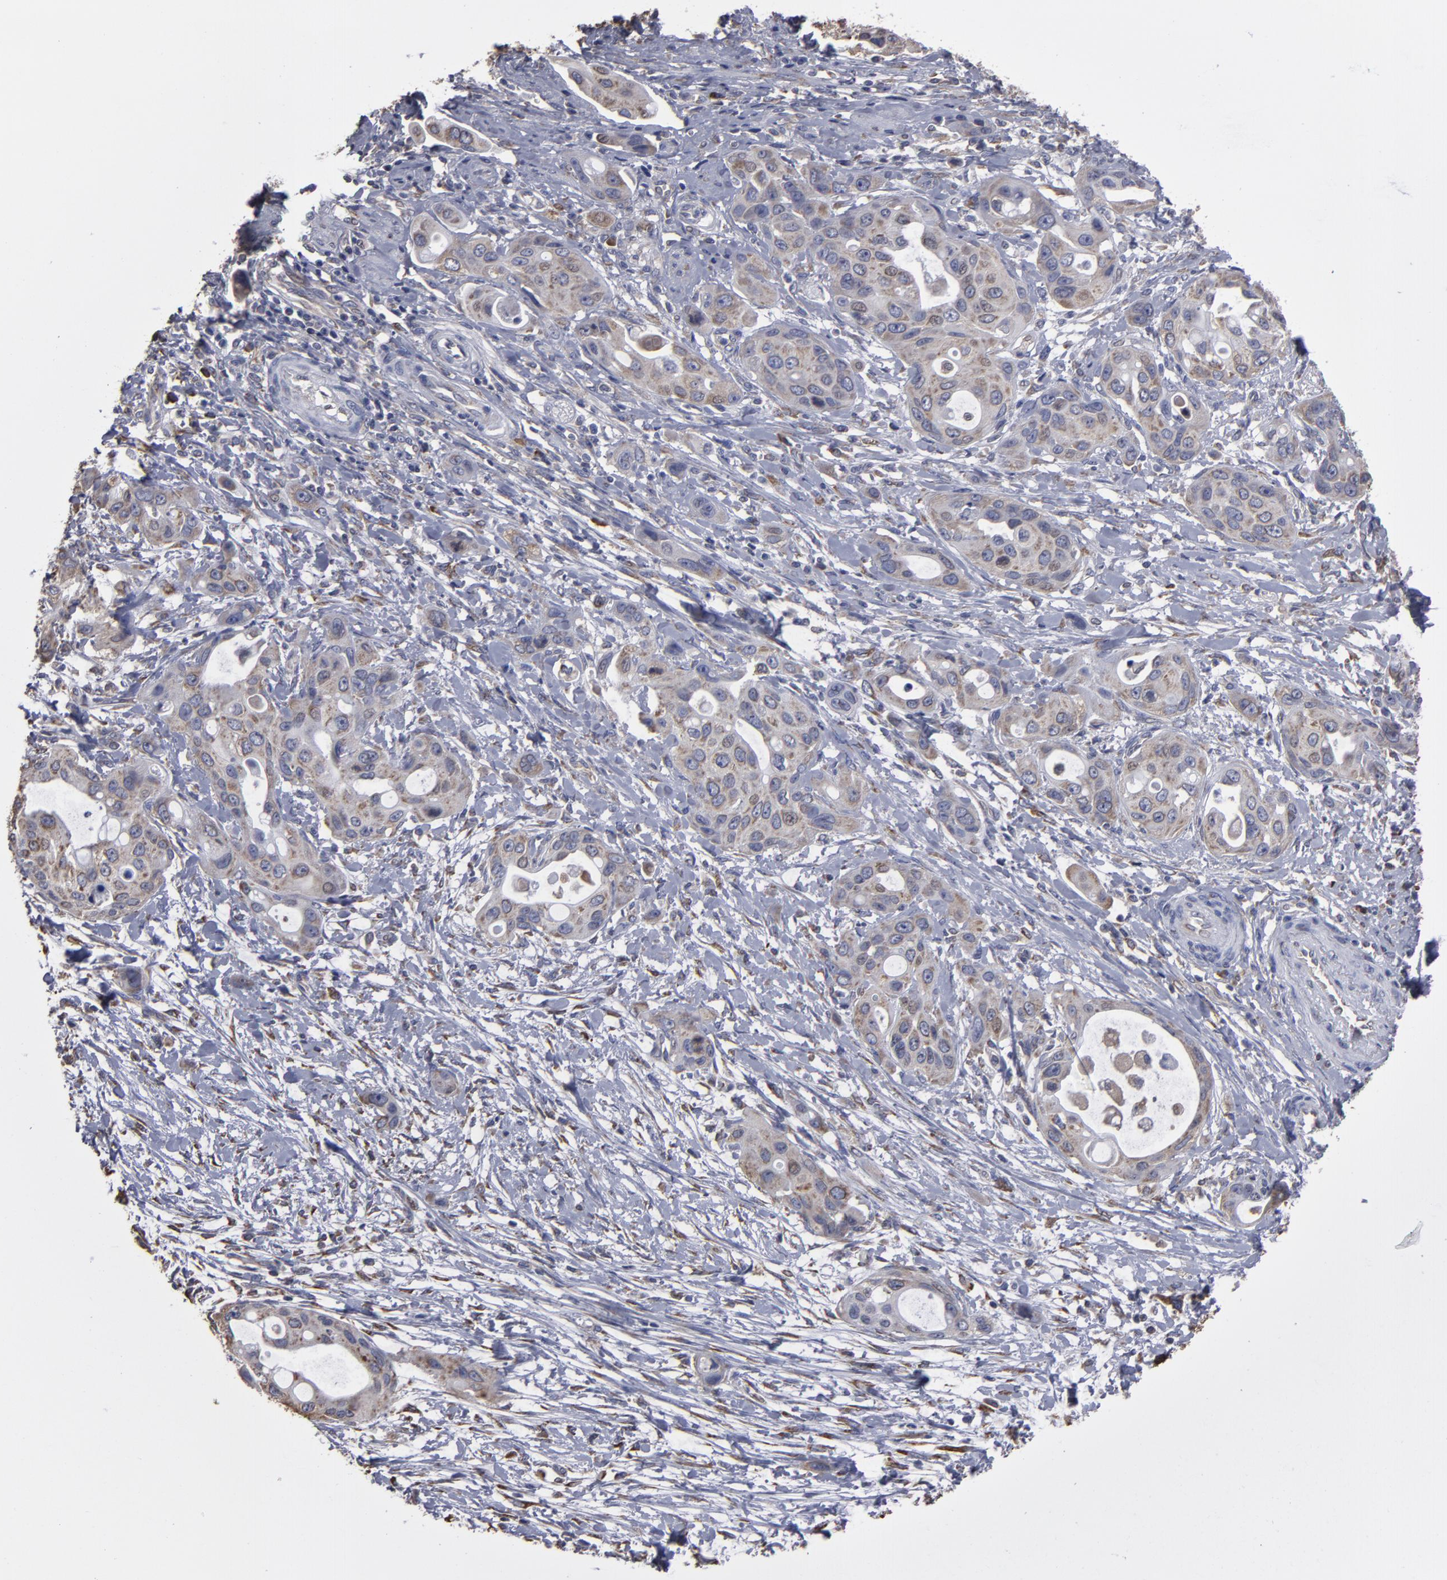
{"staining": {"intensity": "weak", "quantity": ">75%", "location": "cytoplasmic/membranous"}, "tissue": "pancreatic cancer", "cell_type": "Tumor cells", "image_type": "cancer", "snomed": [{"axis": "morphology", "description": "Adenocarcinoma, NOS"}, {"axis": "topography", "description": "Pancreas"}], "caption": "Pancreatic cancer (adenocarcinoma) stained with a brown dye demonstrates weak cytoplasmic/membranous positive positivity in about >75% of tumor cells.", "gene": "SND1", "patient": {"sex": "female", "age": 60}}